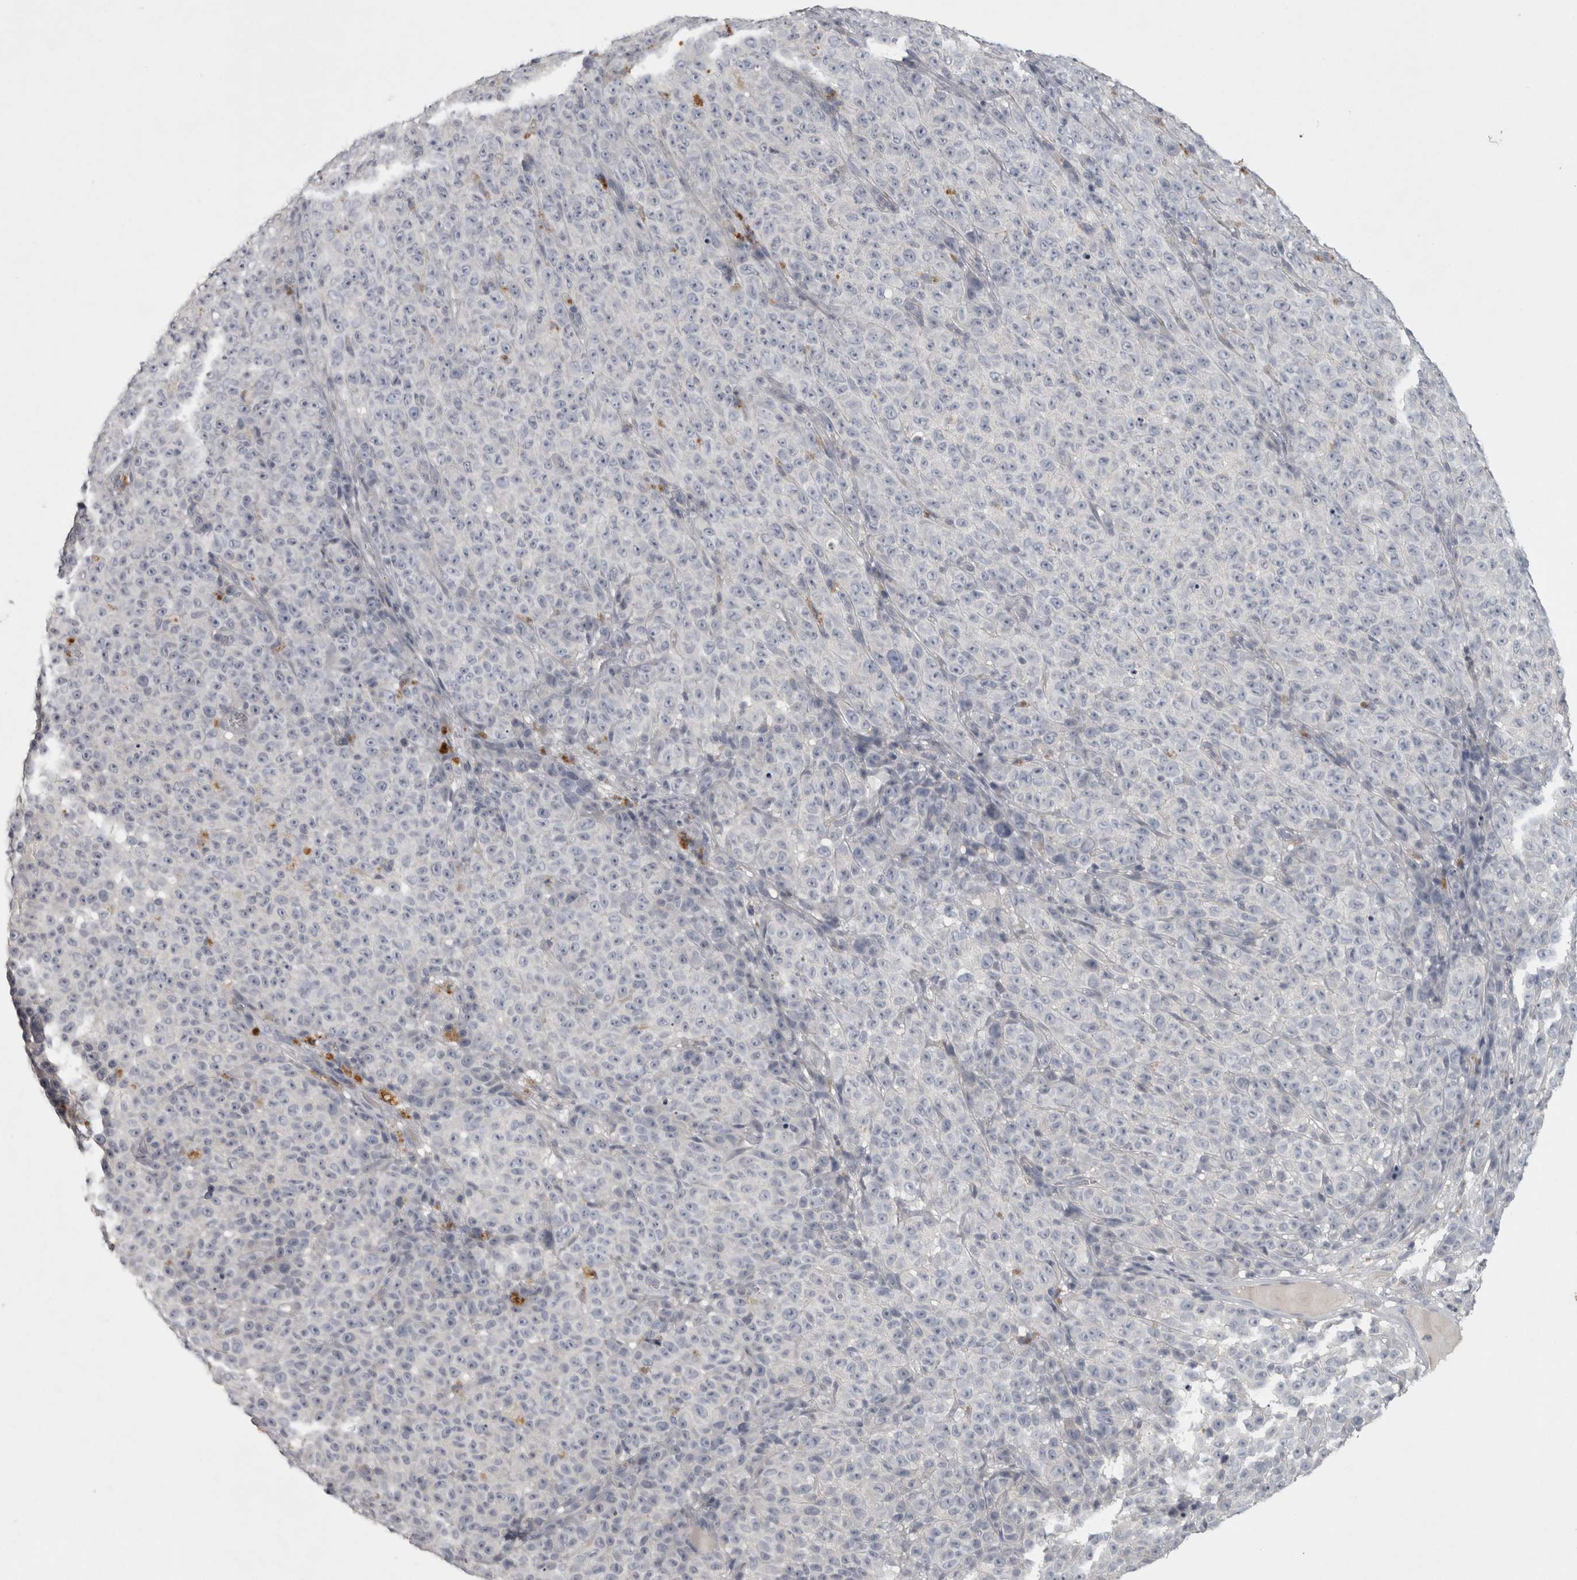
{"staining": {"intensity": "negative", "quantity": "none", "location": "none"}, "tissue": "melanoma", "cell_type": "Tumor cells", "image_type": "cancer", "snomed": [{"axis": "morphology", "description": "Malignant melanoma, NOS"}, {"axis": "topography", "description": "Skin"}], "caption": "Micrograph shows no protein staining in tumor cells of melanoma tissue. Nuclei are stained in blue.", "gene": "ENPP7", "patient": {"sex": "female", "age": 82}}